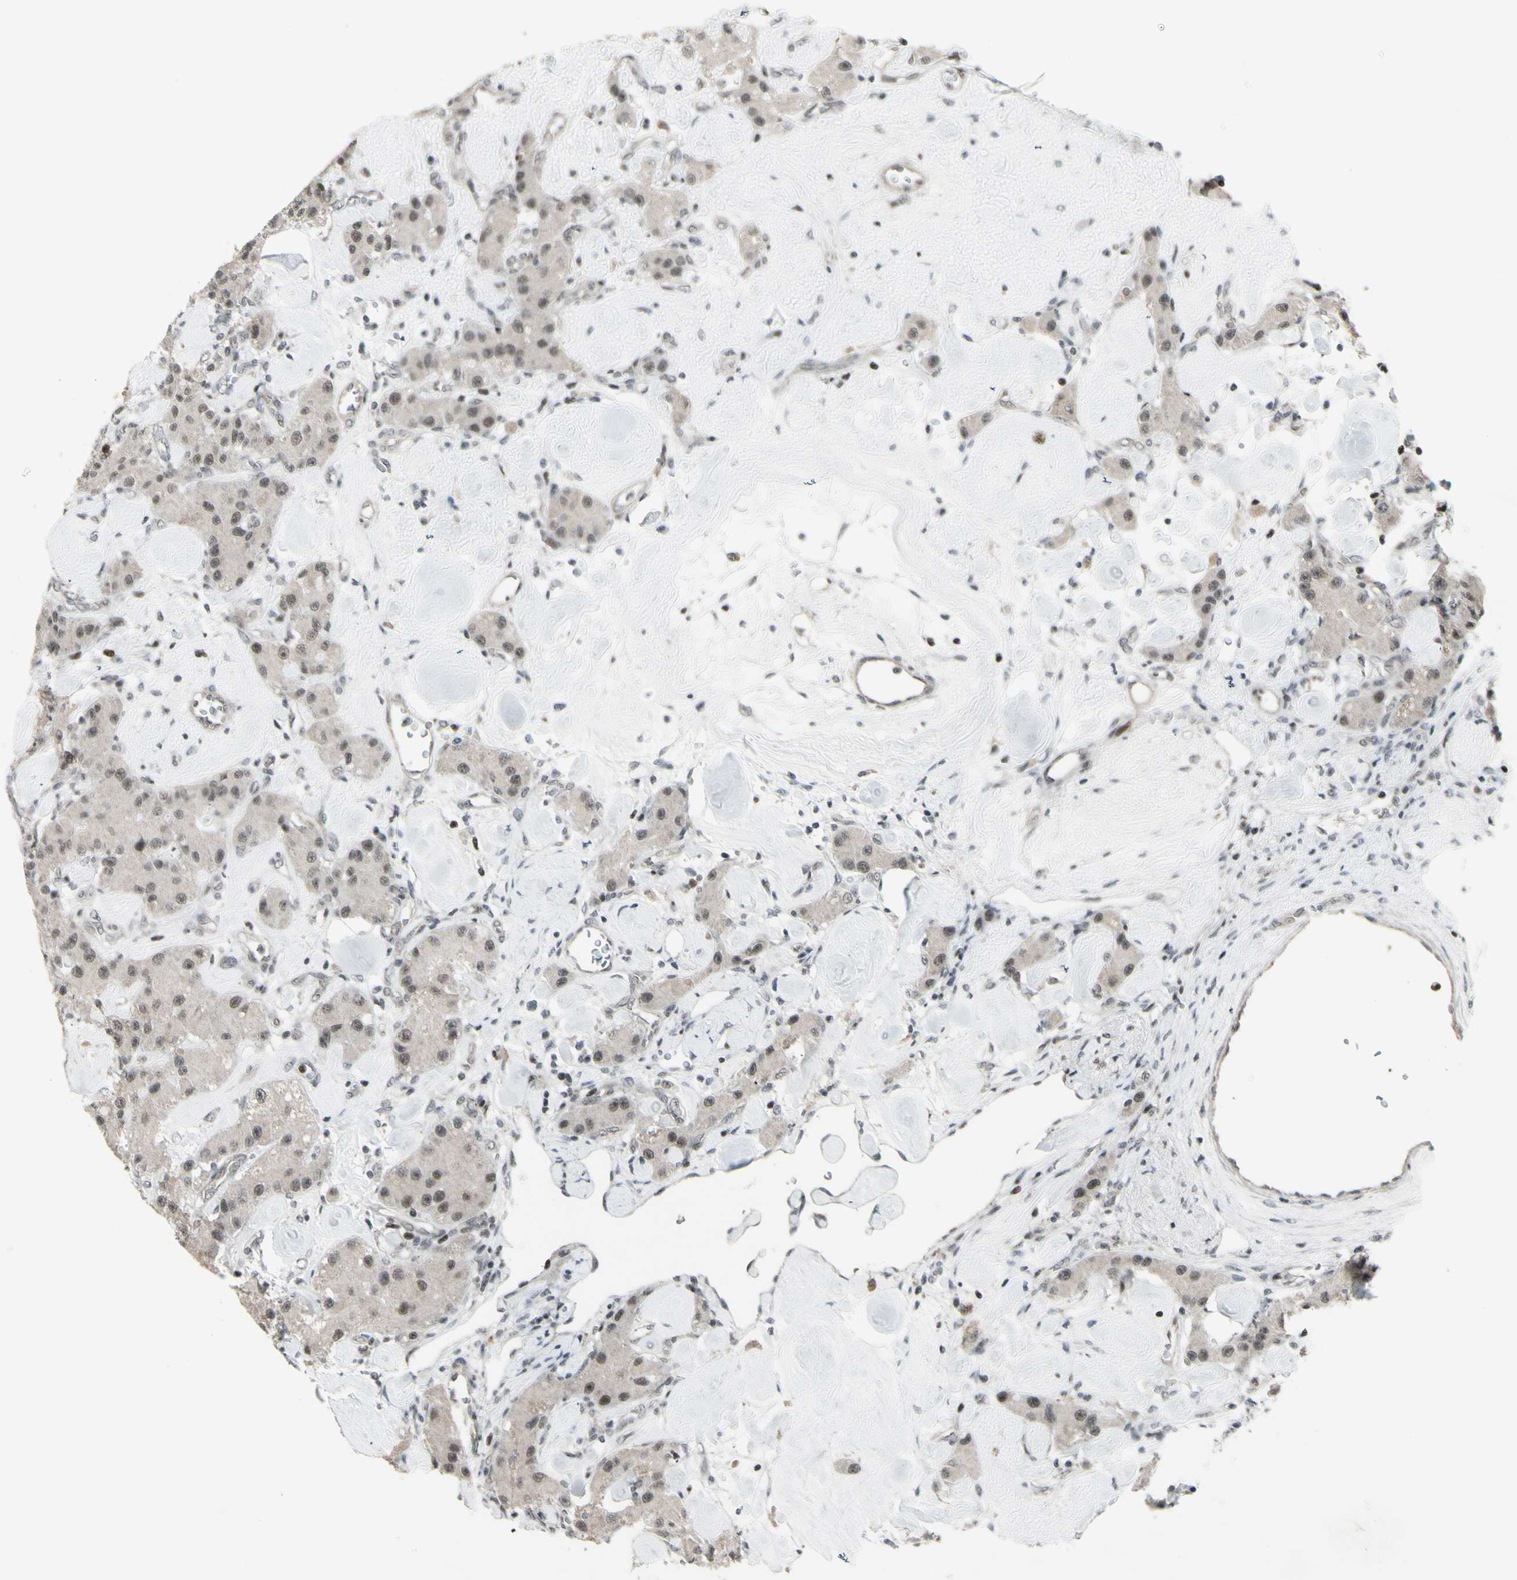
{"staining": {"intensity": "moderate", "quantity": "<25%", "location": "nuclear"}, "tissue": "carcinoid", "cell_type": "Tumor cells", "image_type": "cancer", "snomed": [{"axis": "morphology", "description": "Carcinoid, malignant, NOS"}, {"axis": "topography", "description": "Pancreas"}], "caption": "Tumor cells exhibit low levels of moderate nuclear staining in approximately <25% of cells in human carcinoid. (Brightfield microscopy of DAB IHC at high magnification).", "gene": "SUPT6H", "patient": {"sex": "male", "age": 41}}